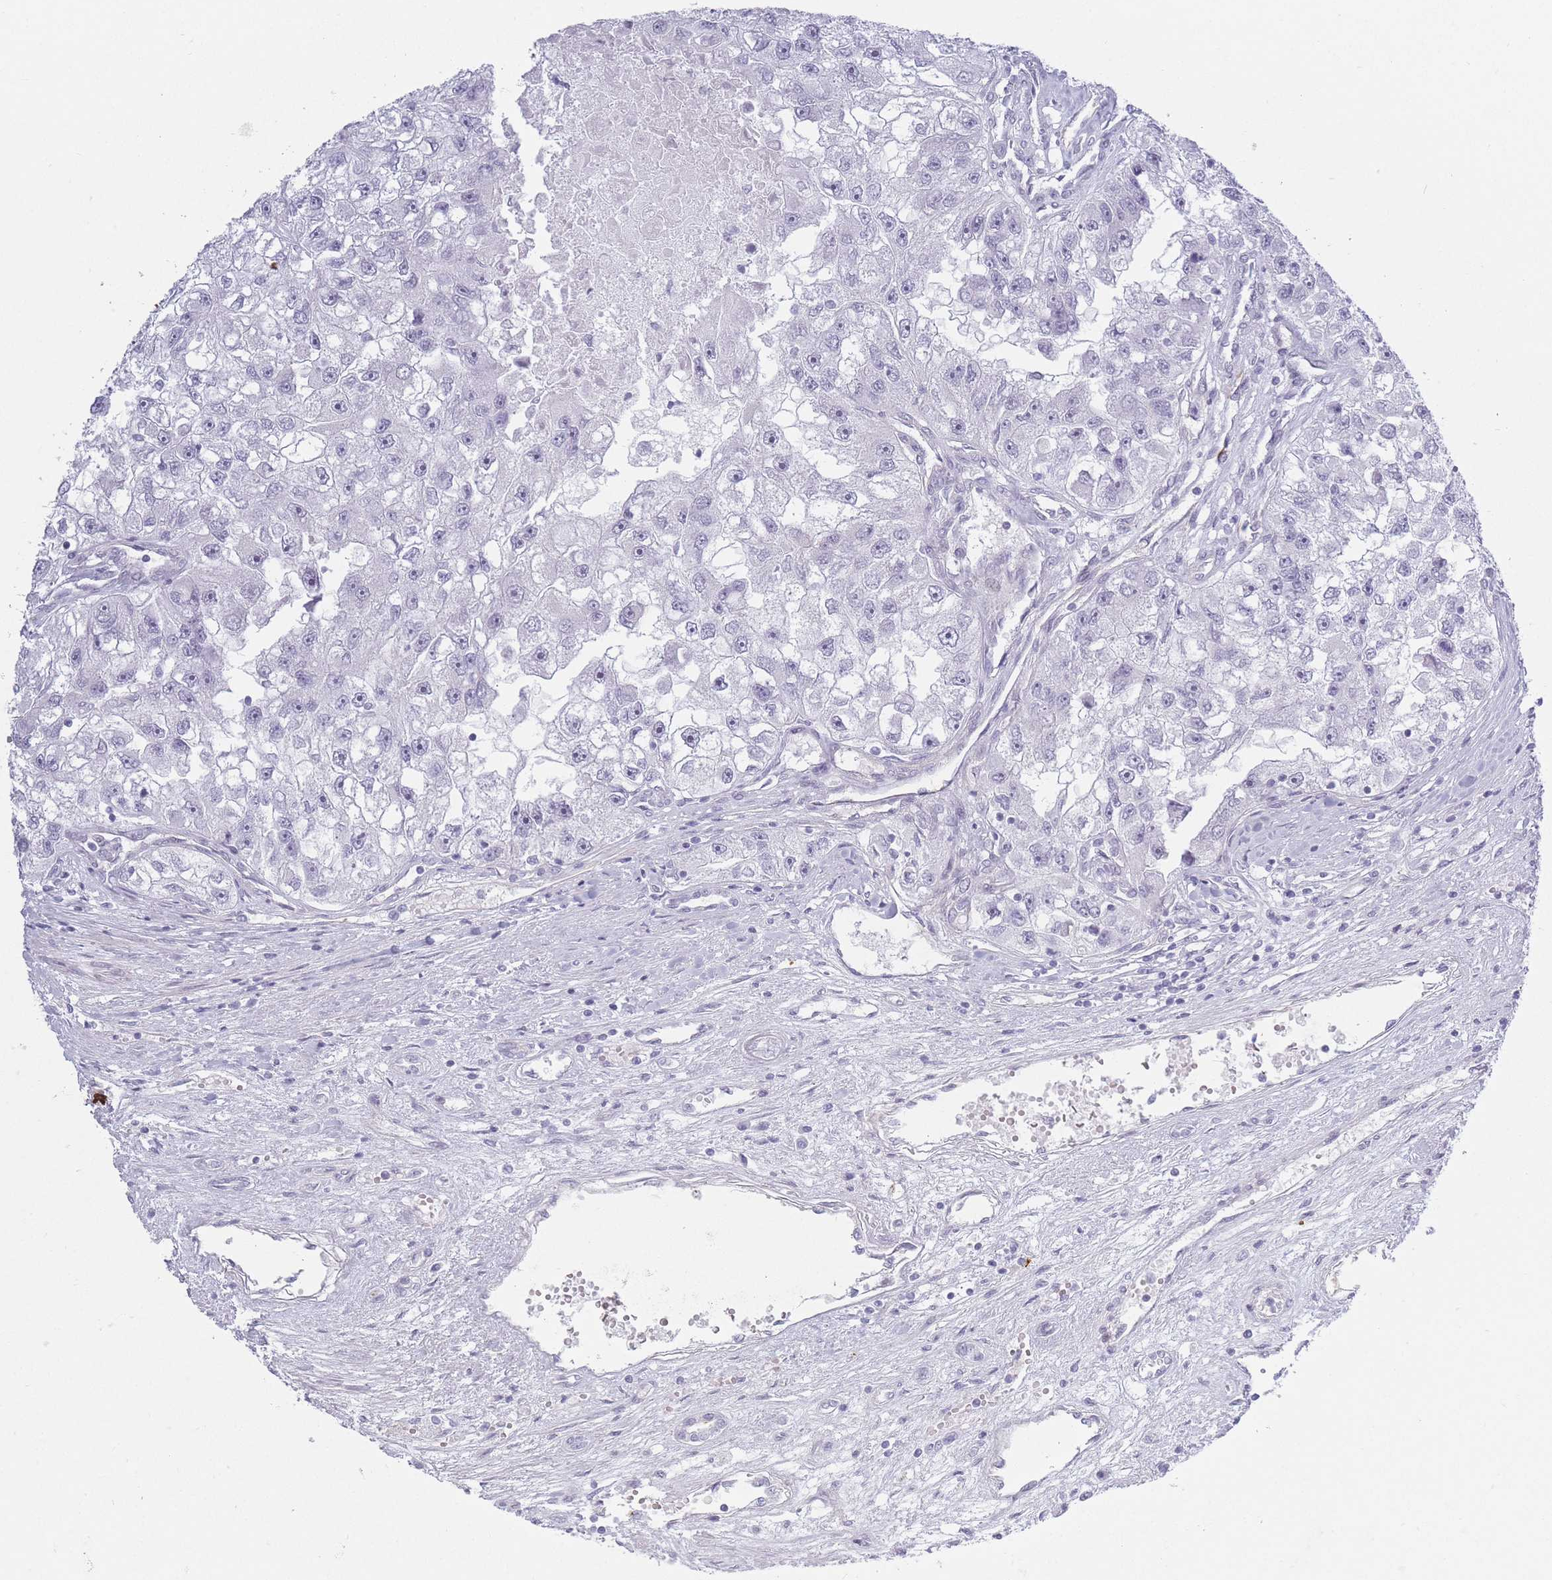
{"staining": {"intensity": "negative", "quantity": "none", "location": "none"}, "tissue": "renal cancer", "cell_type": "Tumor cells", "image_type": "cancer", "snomed": [{"axis": "morphology", "description": "Adenocarcinoma, NOS"}, {"axis": "topography", "description": "Kidney"}], "caption": "Micrograph shows no protein expression in tumor cells of renal cancer (adenocarcinoma) tissue.", "gene": "PLEKHG2", "patient": {"sex": "male", "age": 63}}